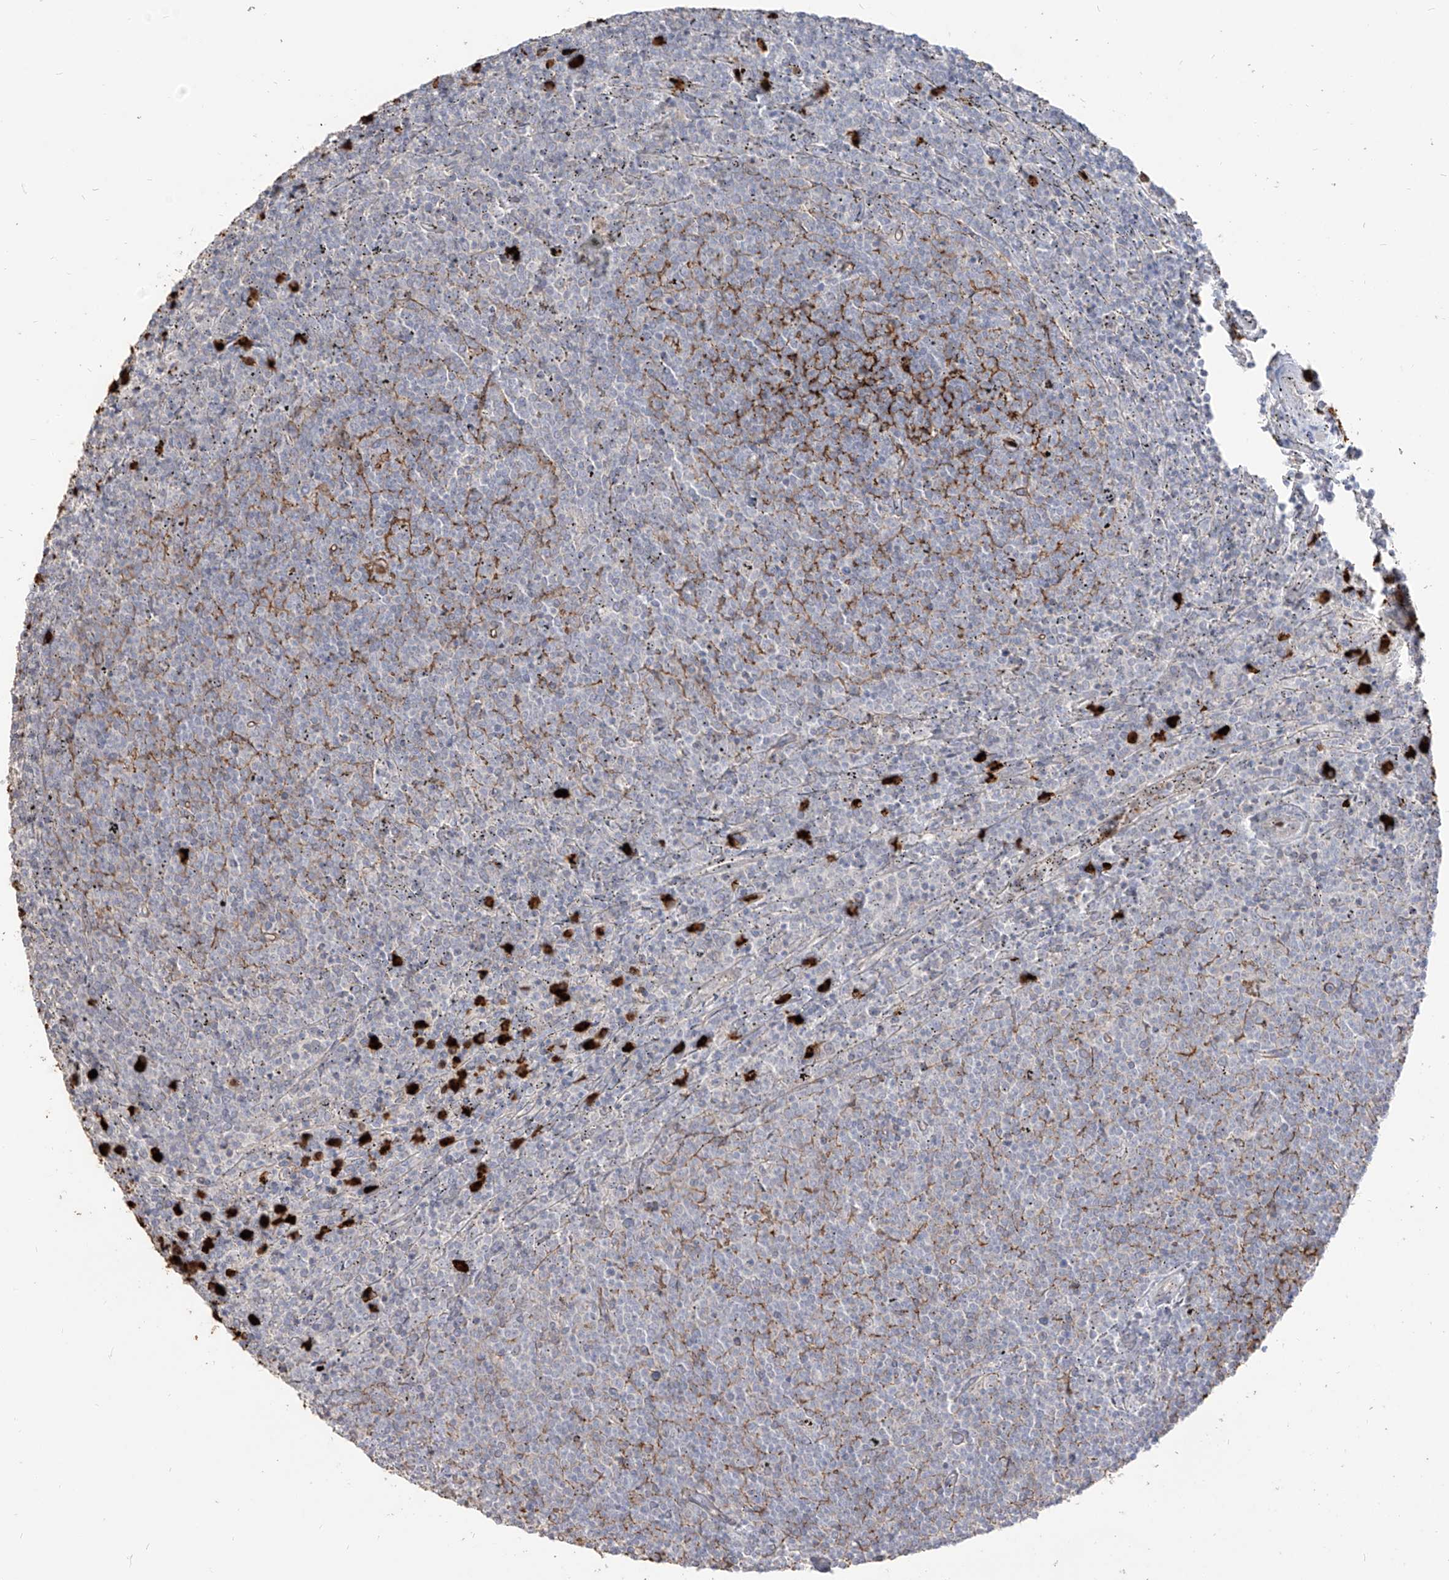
{"staining": {"intensity": "negative", "quantity": "none", "location": "none"}, "tissue": "lymphoma", "cell_type": "Tumor cells", "image_type": "cancer", "snomed": [{"axis": "morphology", "description": "Malignant lymphoma, non-Hodgkin's type, Low grade"}, {"axis": "topography", "description": "Spleen"}], "caption": "A micrograph of malignant lymphoma, non-Hodgkin's type (low-grade) stained for a protein demonstrates no brown staining in tumor cells.", "gene": "ZNF227", "patient": {"sex": "female", "age": 50}}